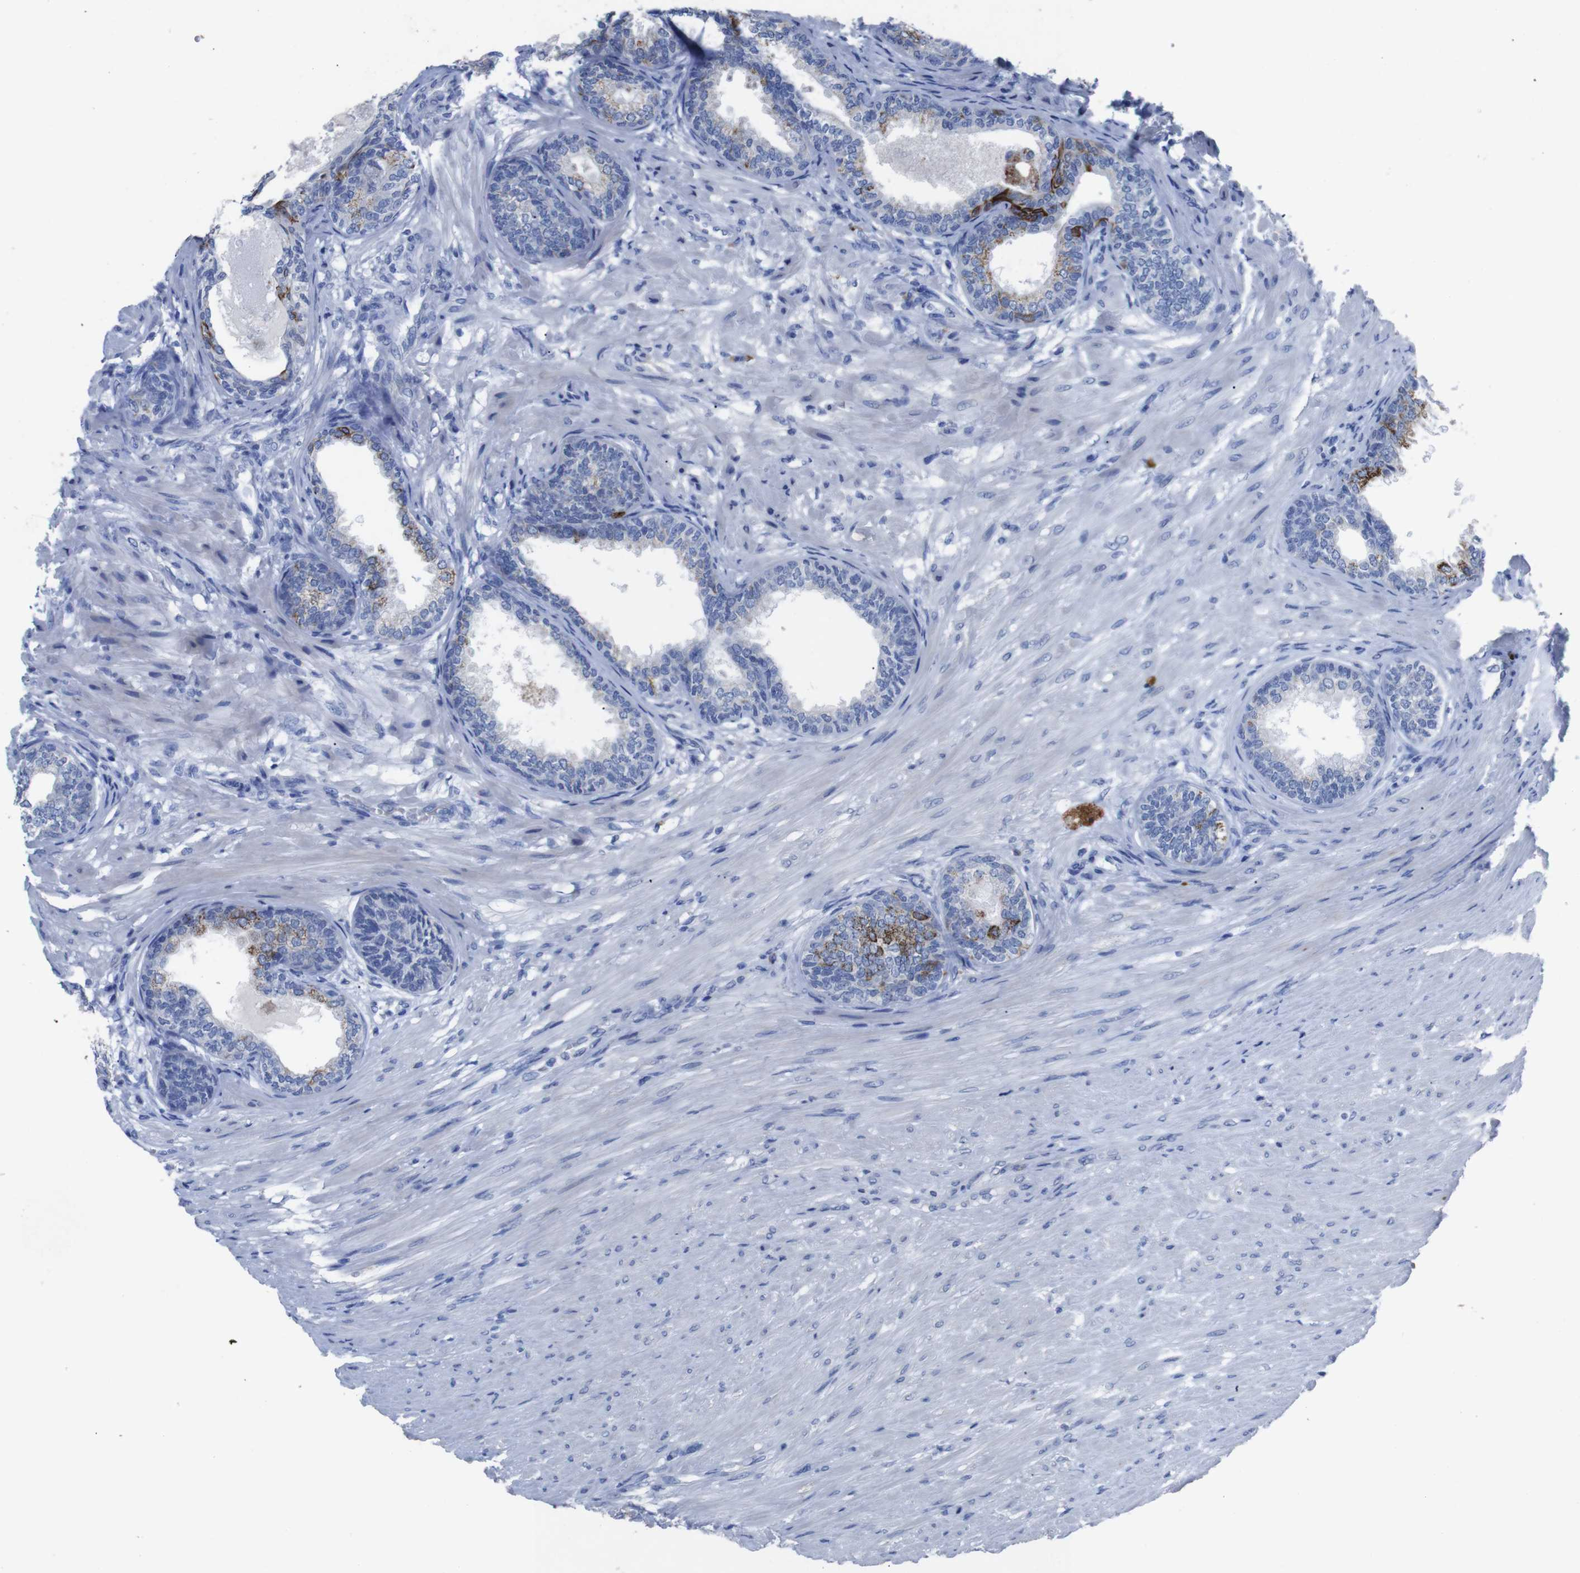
{"staining": {"intensity": "strong", "quantity": "25%-75%", "location": "cytoplasmic/membranous"}, "tissue": "prostate", "cell_type": "Glandular cells", "image_type": "normal", "snomed": [{"axis": "morphology", "description": "Normal tissue, NOS"}, {"axis": "topography", "description": "Prostate"}], "caption": "DAB (3,3'-diaminobenzidine) immunohistochemical staining of unremarkable prostate exhibits strong cytoplasmic/membranous protein expression in approximately 25%-75% of glandular cells.", "gene": "GJB2", "patient": {"sex": "male", "age": 76}}